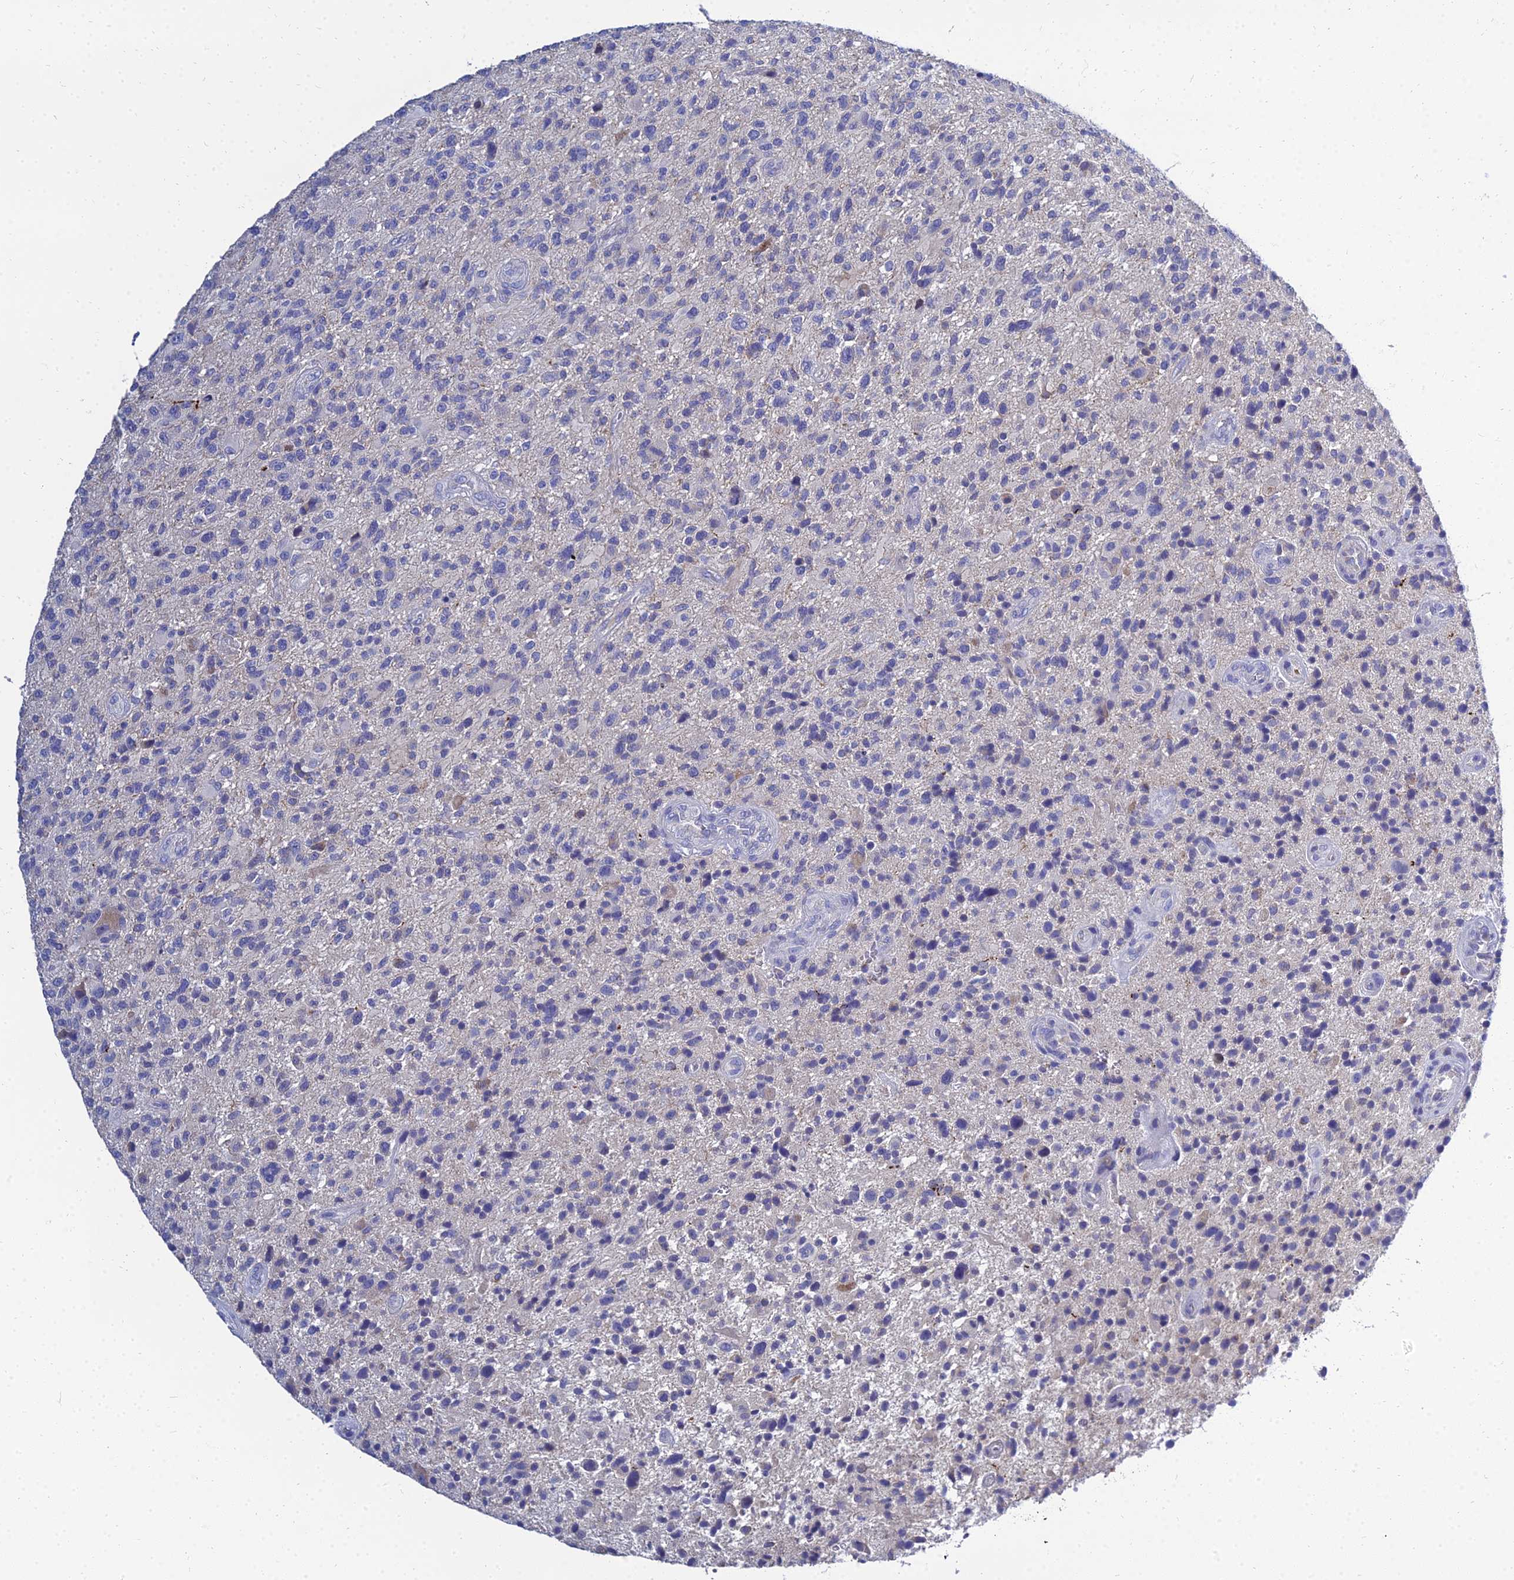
{"staining": {"intensity": "negative", "quantity": "none", "location": "none"}, "tissue": "glioma", "cell_type": "Tumor cells", "image_type": "cancer", "snomed": [{"axis": "morphology", "description": "Glioma, malignant, High grade"}, {"axis": "topography", "description": "Brain"}], "caption": "Immunohistochemistry (IHC) micrograph of neoplastic tissue: human high-grade glioma (malignant) stained with DAB demonstrates no significant protein expression in tumor cells. (Stains: DAB (3,3'-diaminobenzidine) IHC with hematoxylin counter stain, Microscopy: brightfield microscopy at high magnification).", "gene": "NPY", "patient": {"sex": "male", "age": 47}}